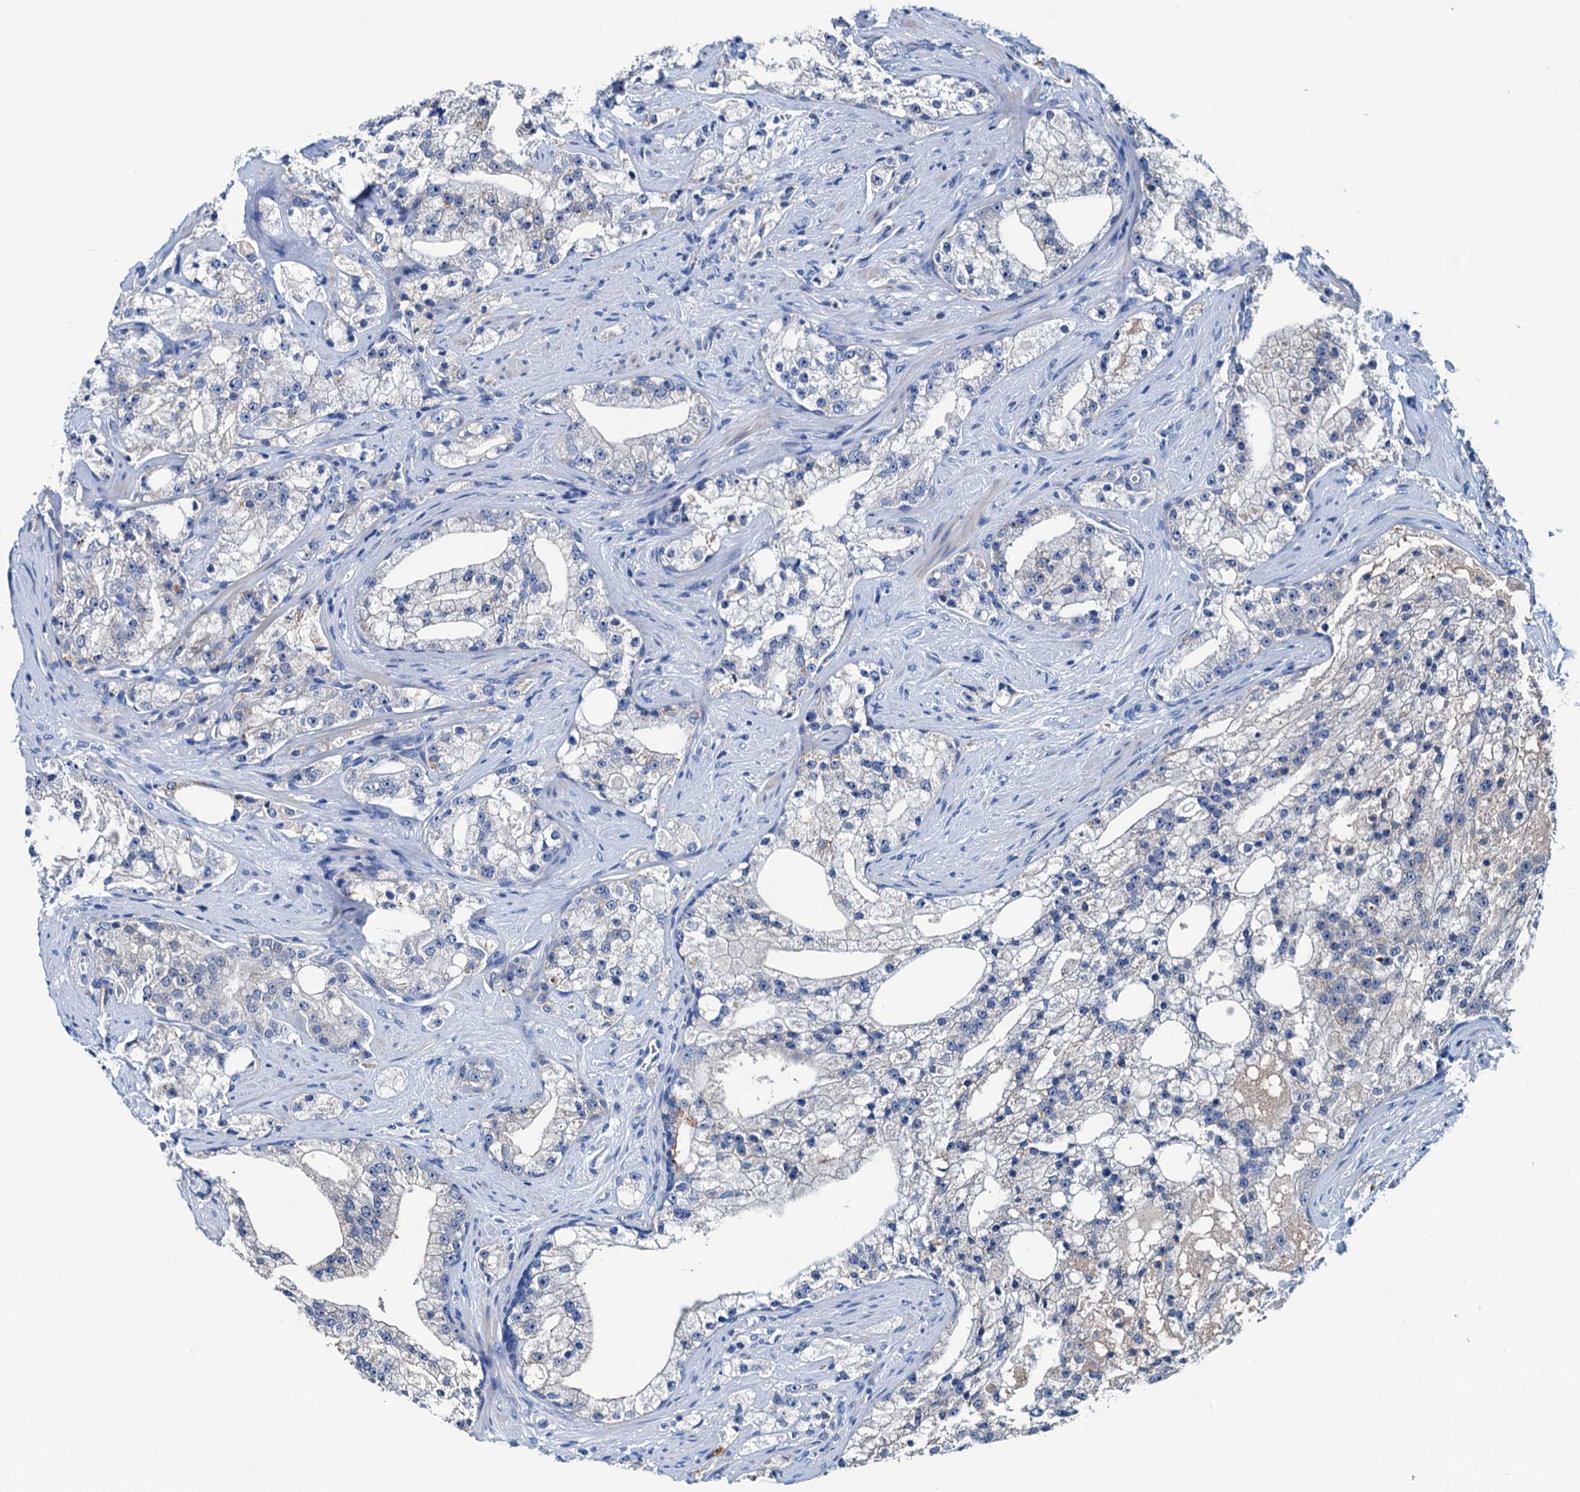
{"staining": {"intensity": "negative", "quantity": "none", "location": "none"}, "tissue": "prostate cancer", "cell_type": "Tumor cells", "image_type": "cancer", "snomed": [{"axis": "morphology", "description": "Adenocarcinoma, High grade"}, {"axis": "topography", "description": "Prostate"}], "caption": "Immunohistochemical staining of human high-grade adenocarcinoma (prostate) demonstrates no significant expression in tumor cells.", "gene": "KNDC1", "patient": {"sex": "male", "age": 64}}